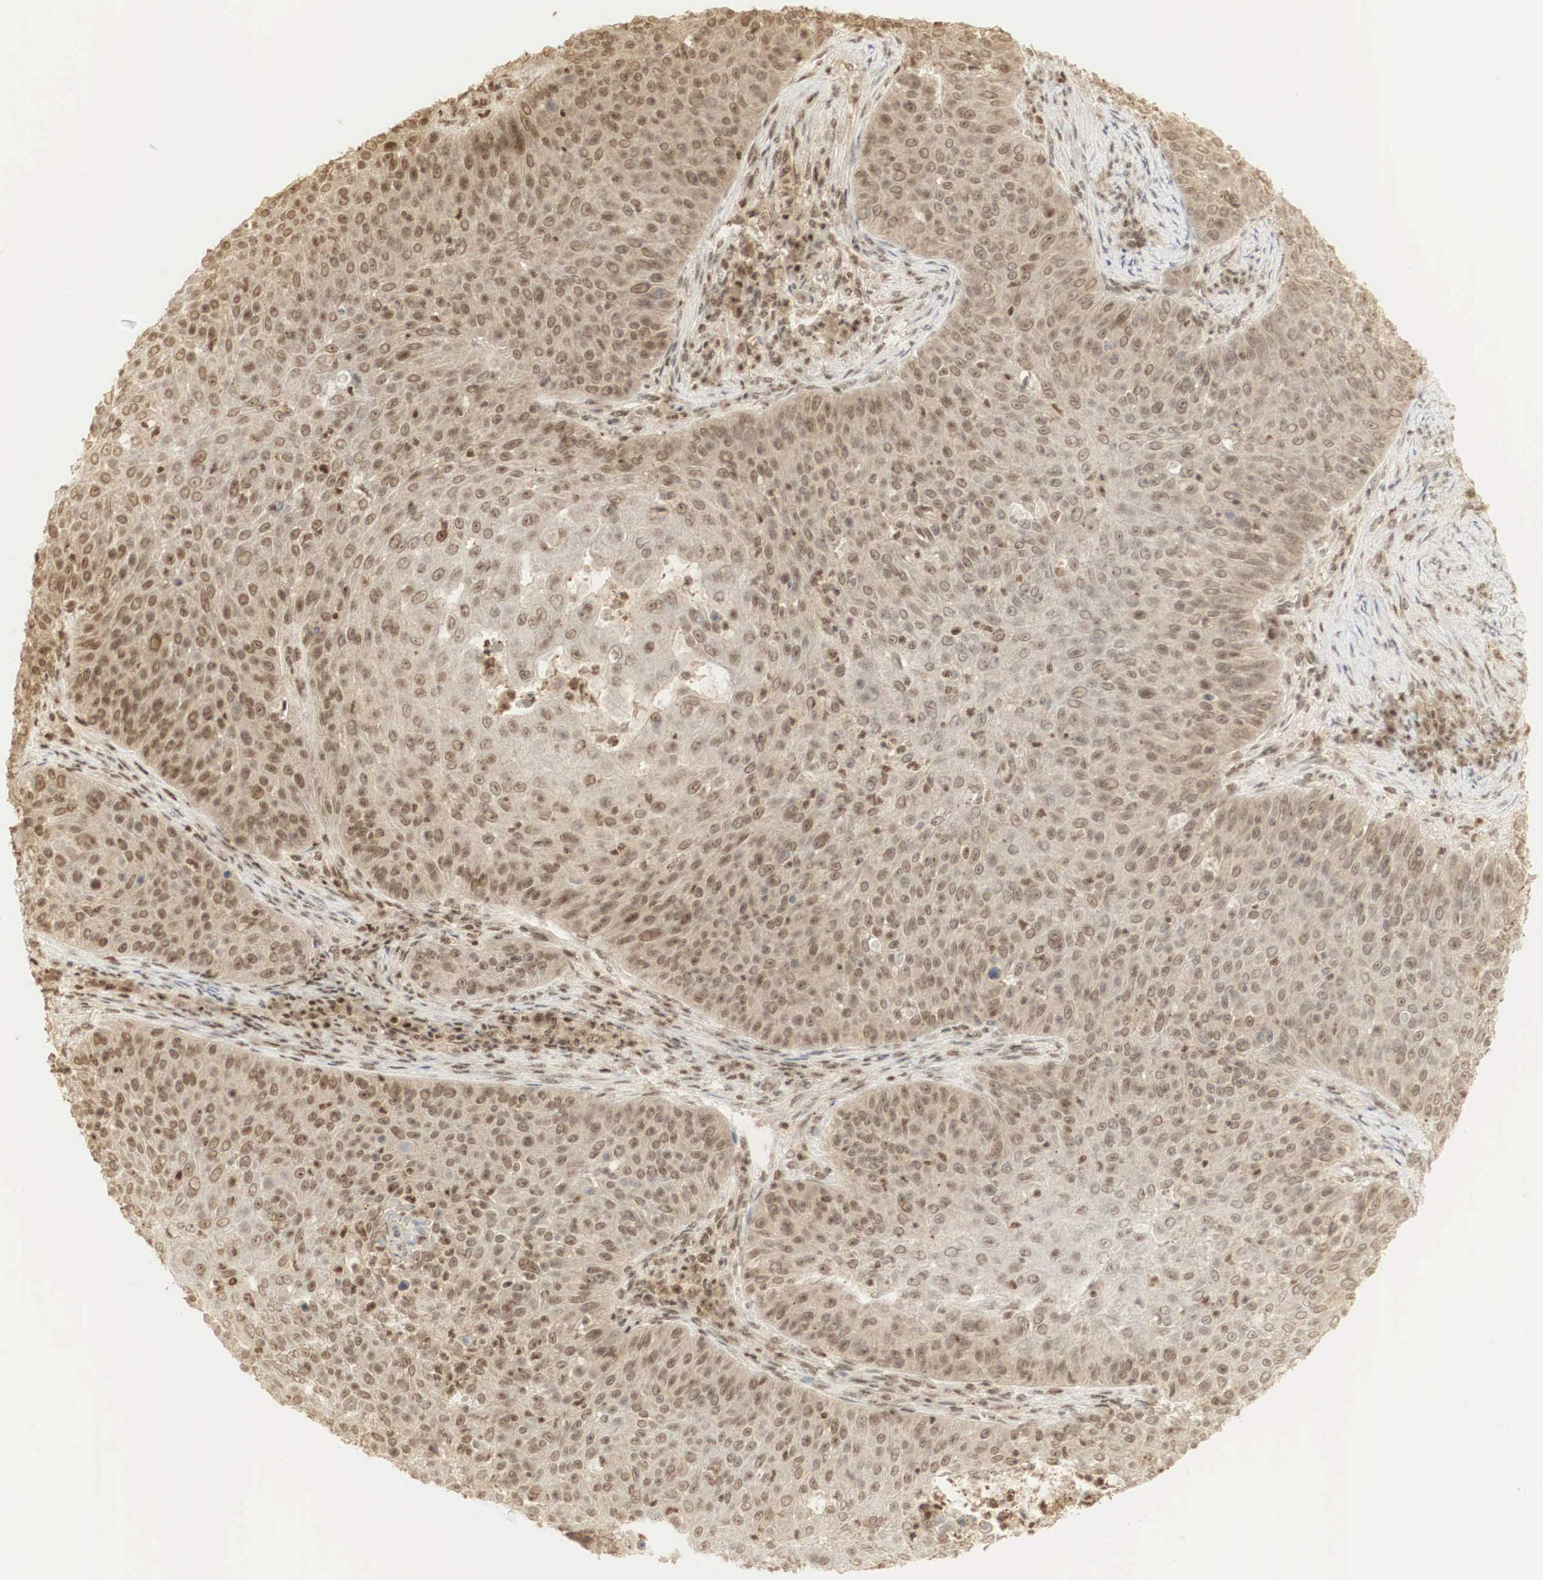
{"staining": {"intensity": "moderate", "quantity": ">75%", "location": "cytoplasmic/membranous,nuclear"}, "tissue": "skin cancer", "cell_type": "Tumor cells", "image_type": "cancer", "snomed": [{"axis": "morphology", "description": "Squamous cell carcinoma, NOS"}, {"axis": "topography", "description": "Skin"}], "caption": "This micrograph displays immunohistochemistry staining of squamous cell carcinoma (skin), with medium moderate cytoplasmic/membranous and nuclear positivity in about >75% of tumor cells.", "gene": "RNF113A", "patient": {"sex": "male", "age": 82}}